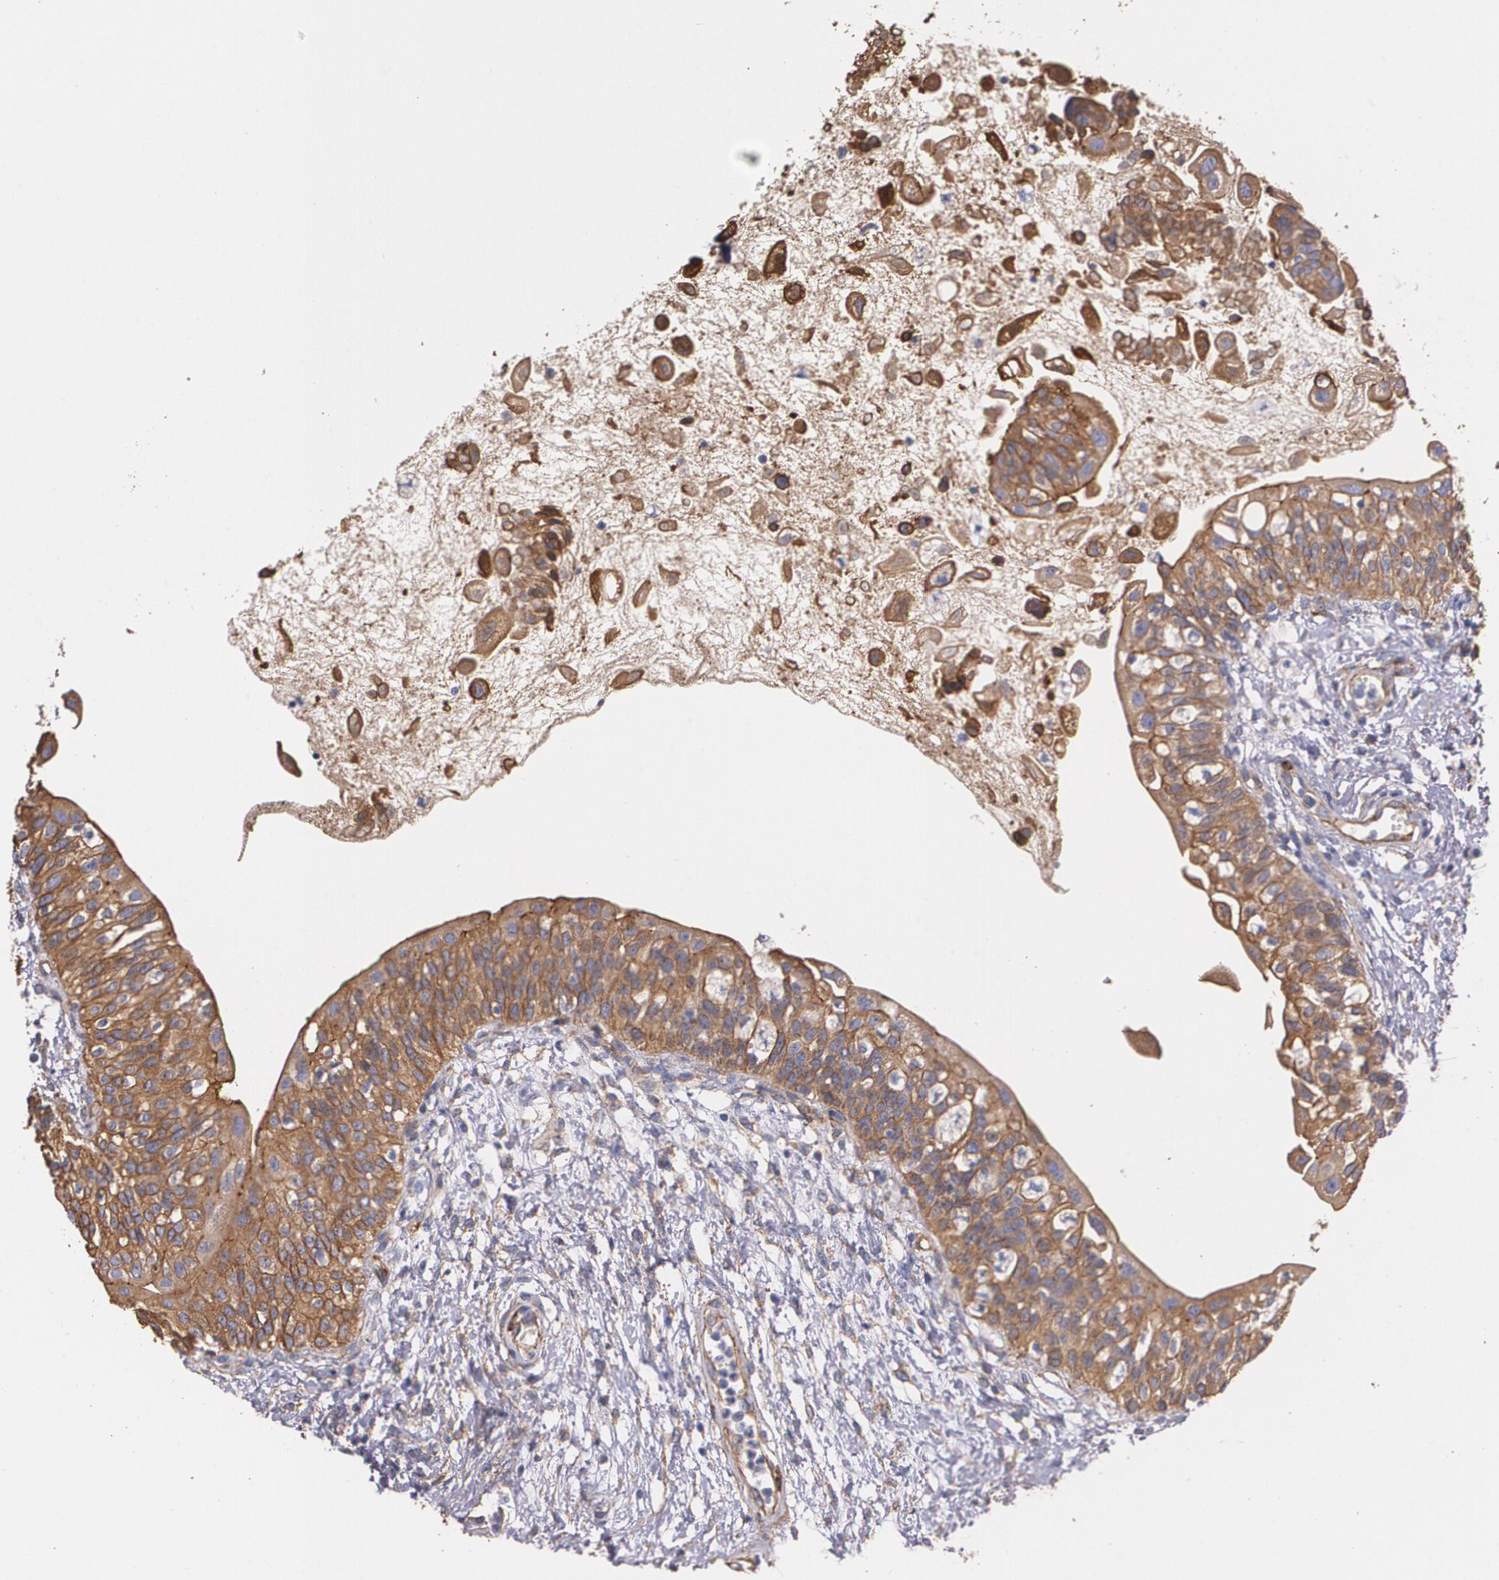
{"staining": {"intensity": "strong", "quantity": ">75%", "location": "cytoplasmic/membranous"}, "tissue": "urinary bladder", "cell_type": "Urothelial cells", "image_type": "normal", "snomed": [{"axis": "morphology", "description": "Normal tissue, NOS"}, {"axis": "topography", "description": "Urinary bladder"}], "caption": "DAB (3,3'-diaminobenzidine) immunohistochemical staining of unremarkable human urinary bladder demonstrates strong cytoplasmic/membranous protein expression in approximately >75% of urothelial cells.", "gene": "TJP1", "patient": {"sex": "female", "age": 55}}